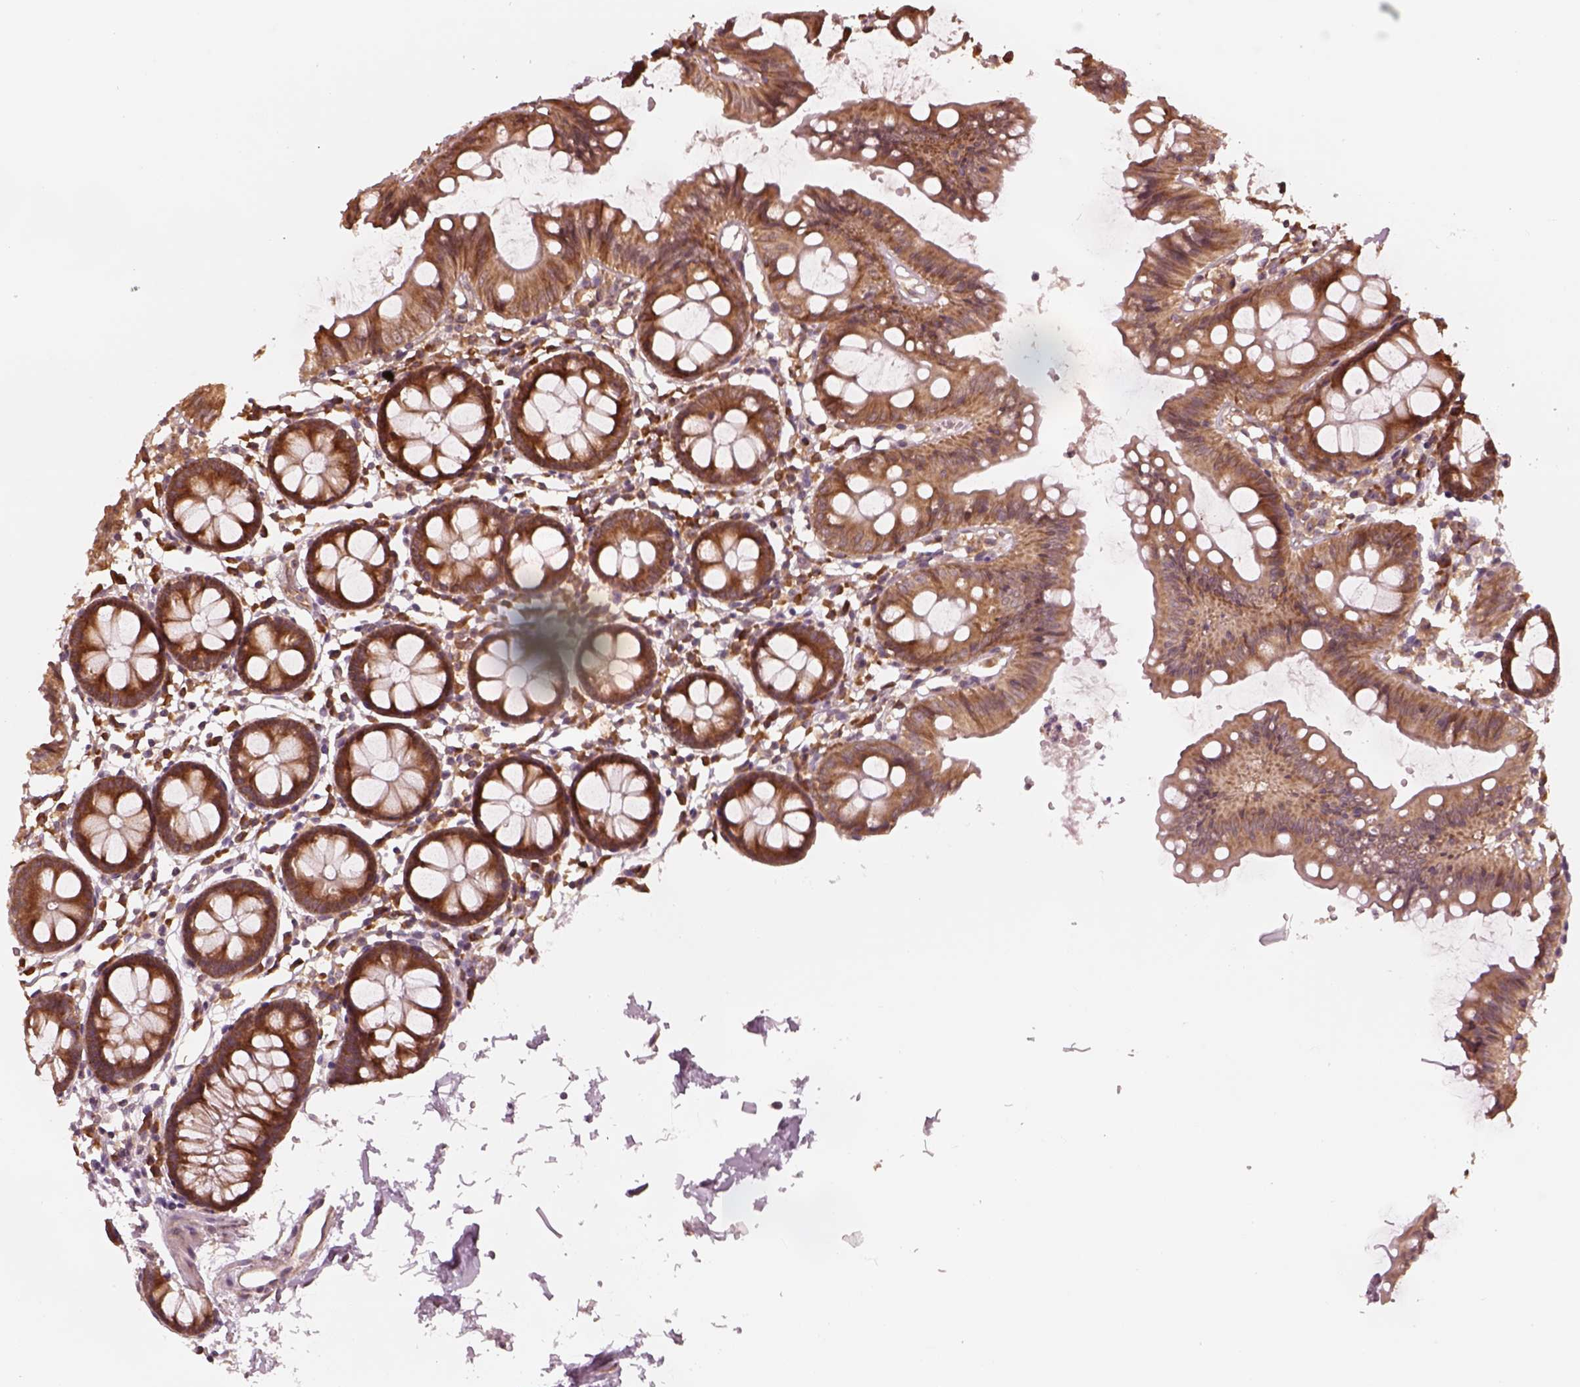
{"staining": {"intensity": "weak", "quantity": ">75%", "location": "cytoplasmic/membranous"}, "tissue": "colon", "cell_type": "Endothelial cells", "image_type": "normal", "snomed": [{"axis": "morphology", "description": "Normal tissue, NOS"}, {"axis": "topography", "description": "Colon"}], "caption": "Colon stained for a protein (brown) shows weak cytoplasmic/membranous positive staining in about >75% of endothelial cells.", "gene": "RPS5", "patient": {"sex": "female", "age": 84}}